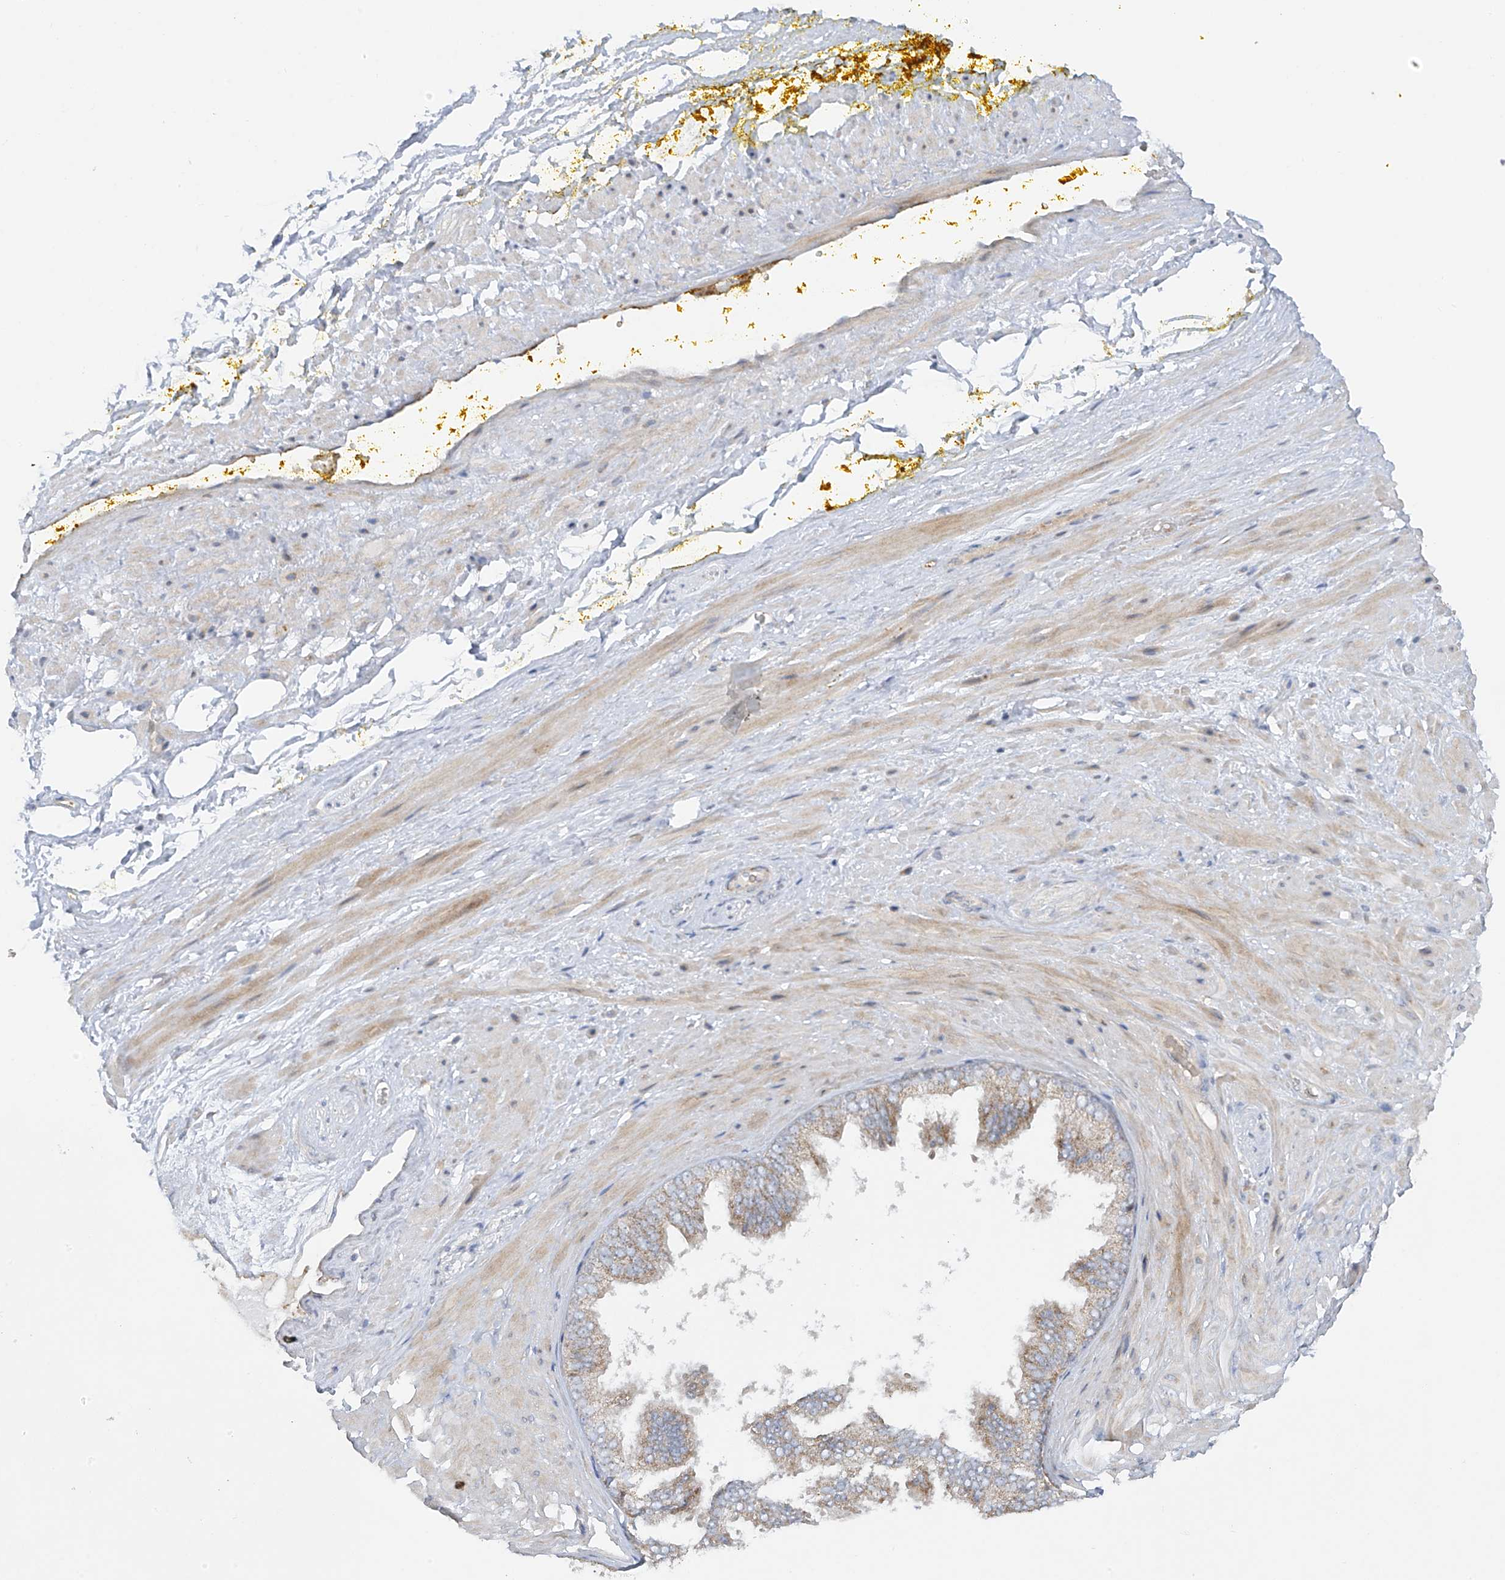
{"staining": {"intensity": "negative", "quantity": "none", "location": "none"}, "tissue": "adipose tissue", "cell_type": "Adipocytes", "image_type": "normal", "snomed": [{"axis": "morphology", "description": "Normal tissue, NOS"}, {"axis": "morphology", "description": "Adenocarcinoma, Low grade"}, {"axis": "topography", "description": "Prostate"}, {"axis": "topography", "description": "Peripheral nerve tissue"}], "caption": "Immunohistochemical staining of normal human adipose tissue reveals no significant expression in adipocytes. (Brightfield microscopy of DAB immunohistochemistry at high magnification).", "gene": "METTL18", "patient": {"sex": "male", "age": 63}}